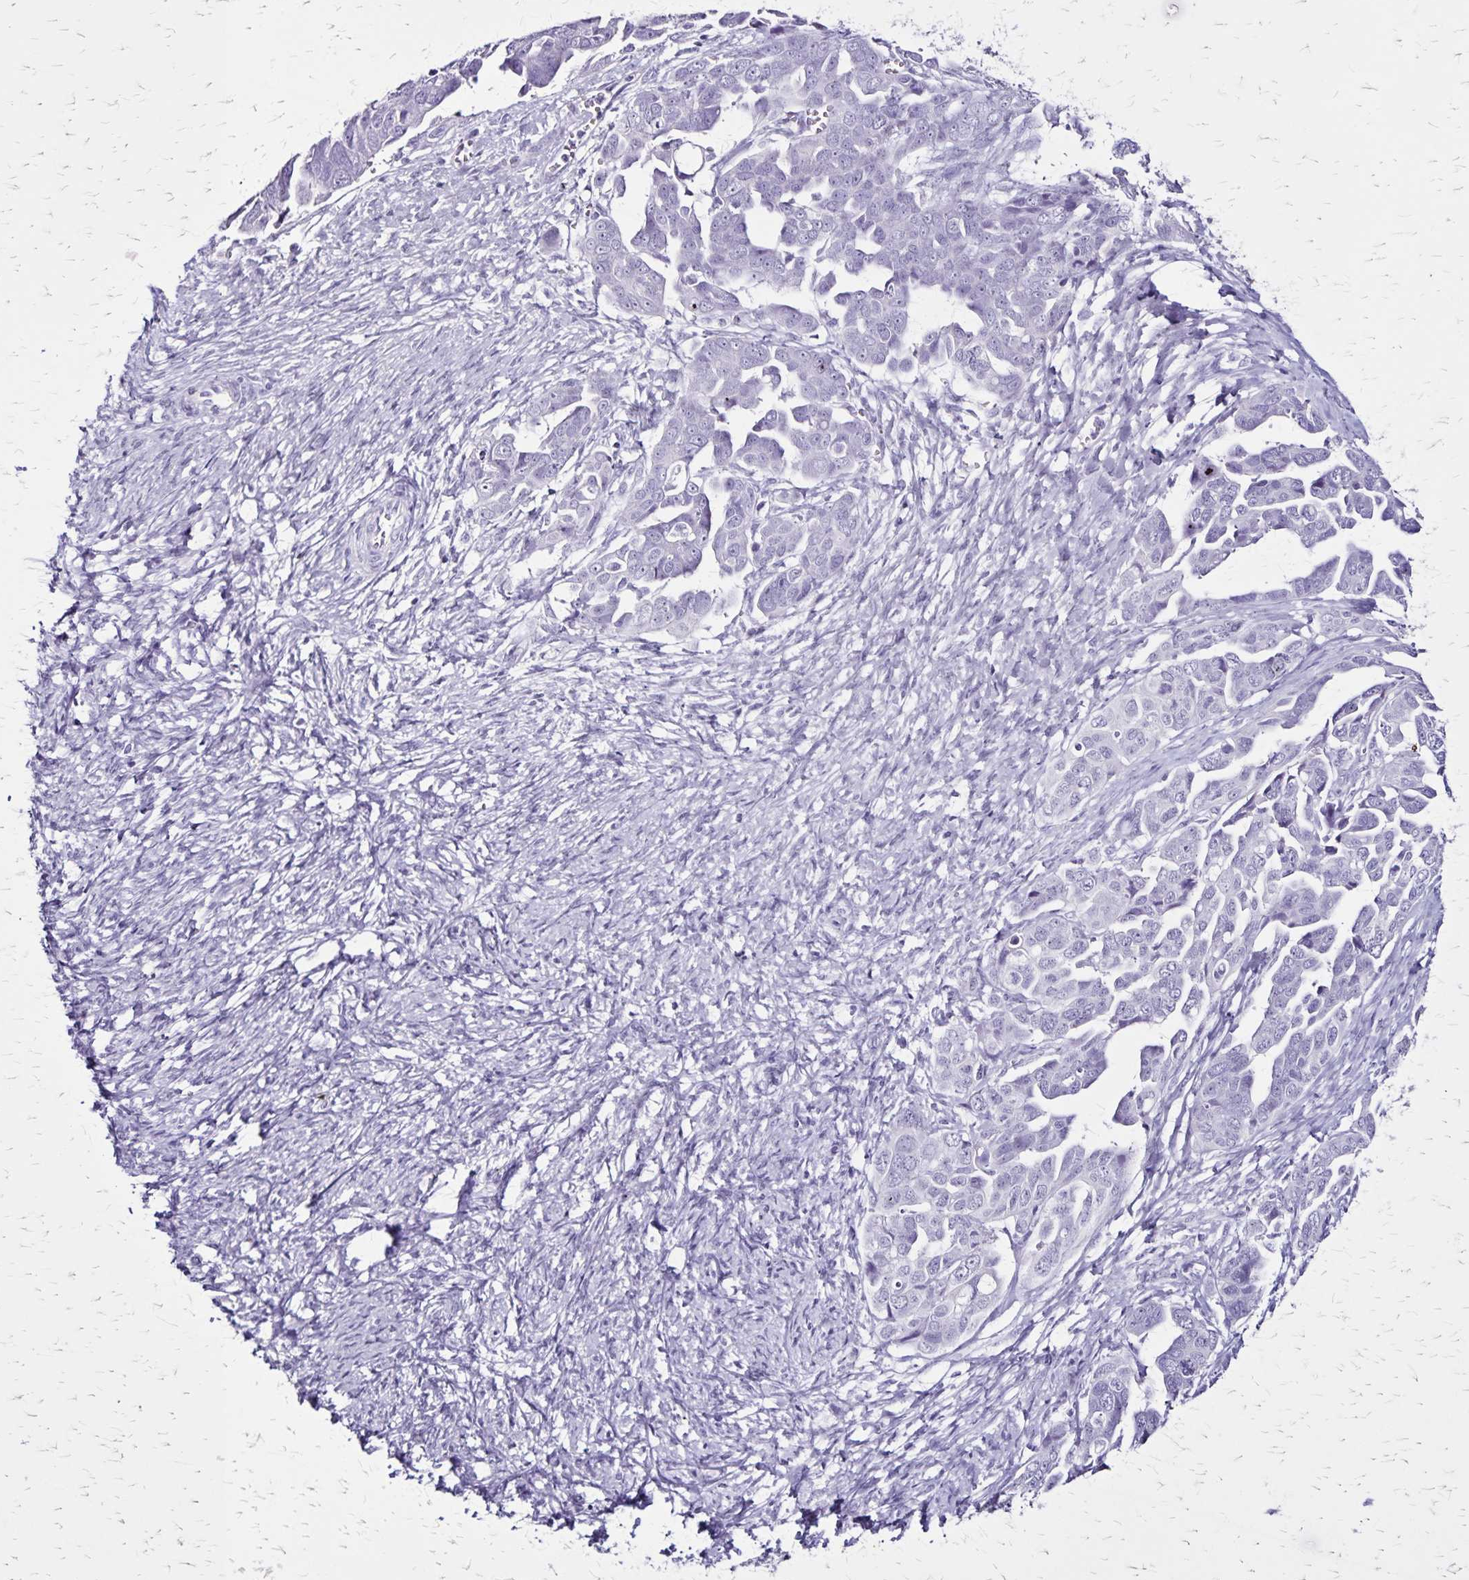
{"staining": {"intensity": "negative", "quantity": "none", "location": "none"}, "tissue": "ovarian cancer", "cell_type": "Tumor cells", "image_type": "cancer", "snomed": [{"axis": "morphology", "description": "Cystadenocarcinoma, serous, NOS"}, {"axis": "topography", "description": "Ovary"}], "caption": "Tumor cells are negative for brown protein staining in ovarian cancer (serous cystadenocarcinoma).", "gene": "KRT2", "patient": {"sex": "female", "age": 59}}